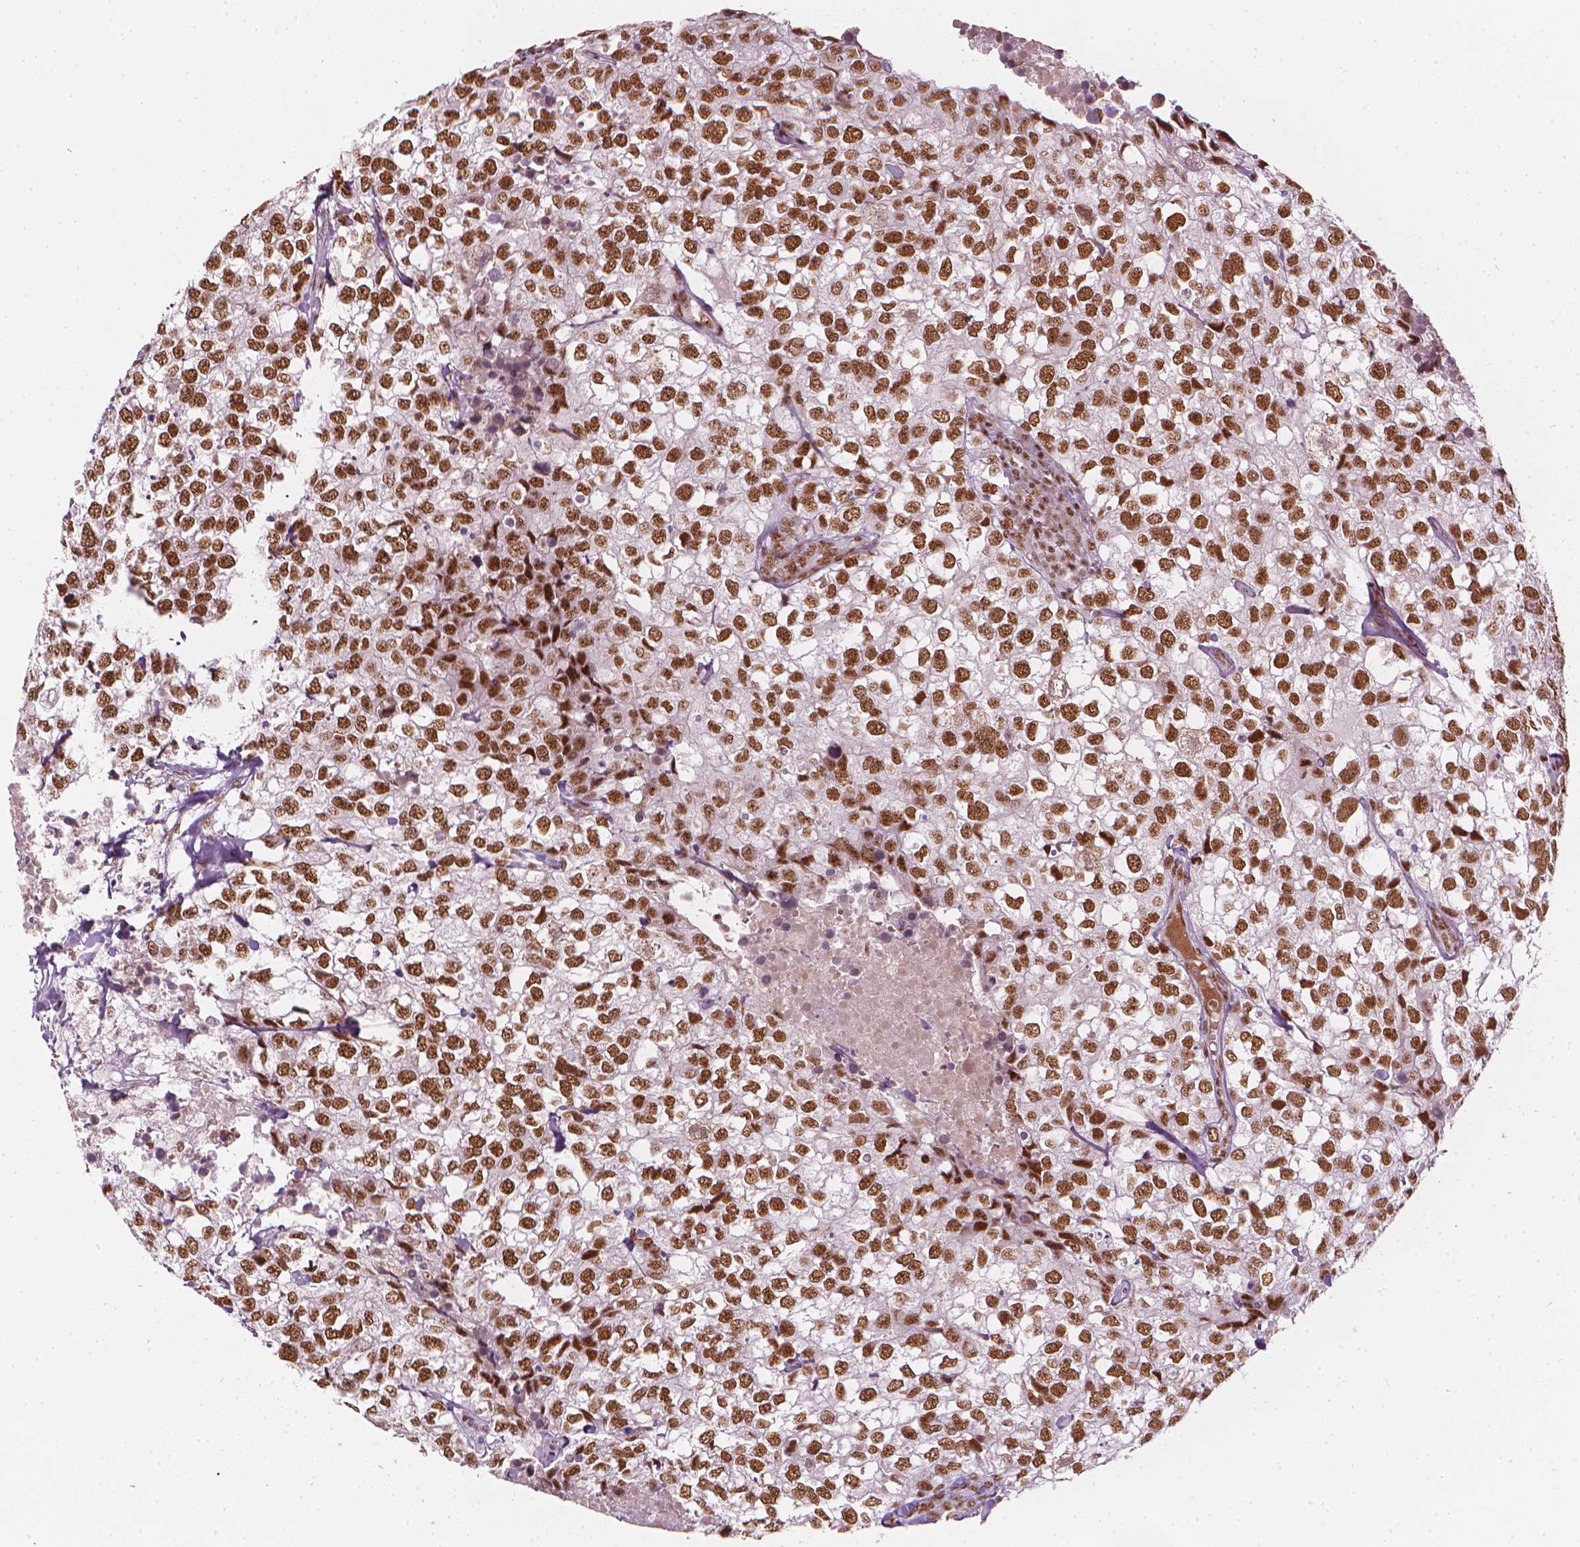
{"staining": {"intensity": "moderate", "quantity": ">75%", "location": "nuclear"}, "tissue": "breast cancer", "cell_type": "Tumor cells", "image_type": "cancer", "snomed": [{"axis": "morphology", "description": "Duct carcinoma"}, {"axis": "topography", "description": "Breast"}], "caption": "Moderate nuclear expression for a protein is appreciated in approximately >75% of tumor cells of breast cancer (infiltrating ductal carcinoma) using IHC.", "gene": "ELF2", "patient": {"sex": "female", "age": 30}}